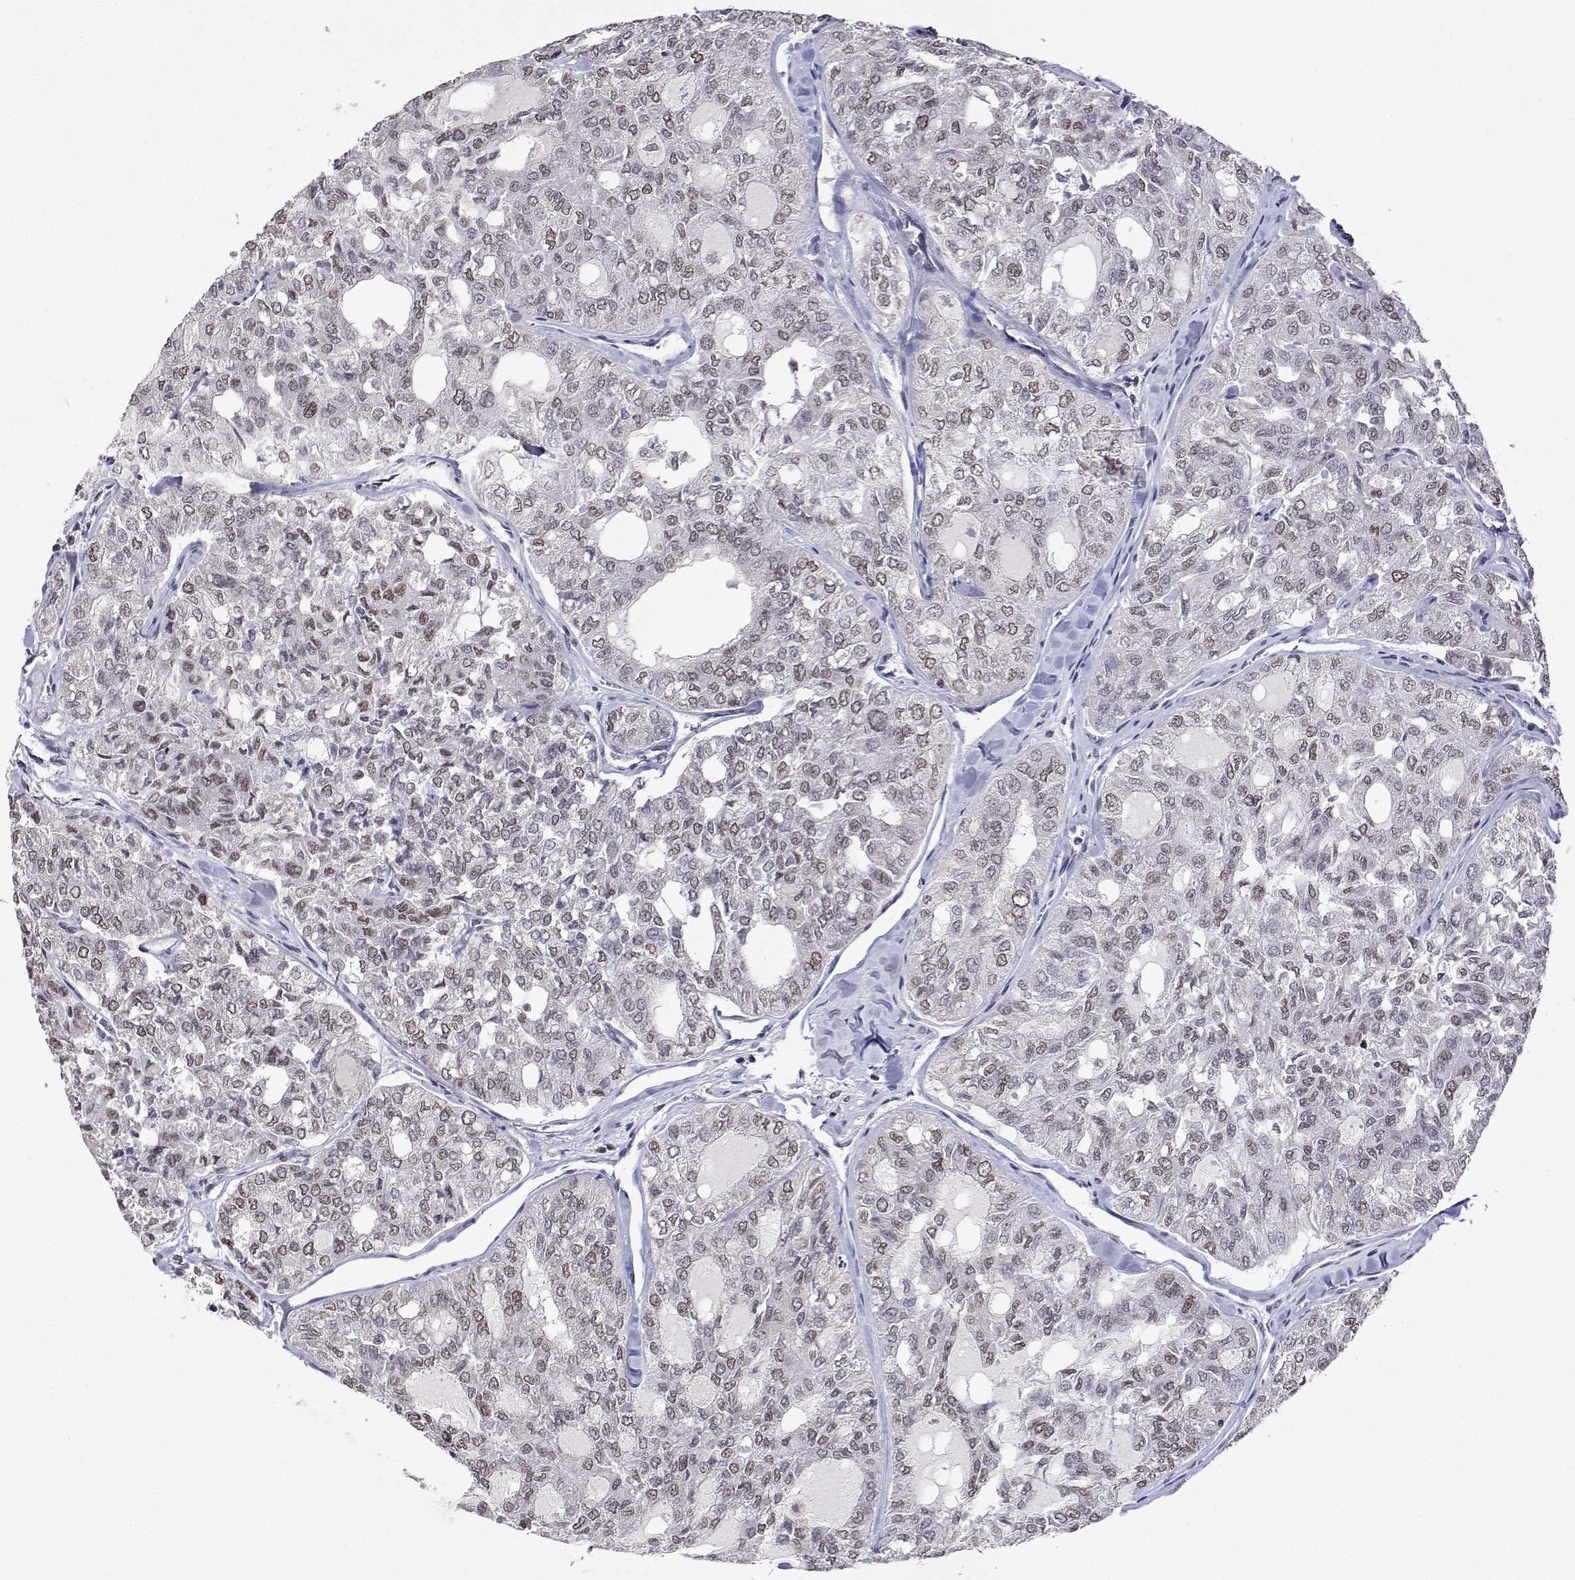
{"staining": {"intensity": "moderate", "quantity": ">75%", "location": "nuclear"}, "tissue": "thyroid cancer", "cell_type": "Tumor cells", "image_type": "cancer", "snomed": [{"axis": "morphology", "description": "Follicular adenoma carcinoma, NOS"}, {"axis": "topography", "description": "Thyroid gland"}], "caption": "Immunohistochemistry (DAB) staining of thyroid follicular adenoma carcinoma reveals moderate nuclear protein positivity in about >75% of tumor cells. The staining was performed using DAB, with brown indicating positive protein expression. Nuclei are stained blue with hematoxylin.", "gene": "XPC", "patient": {"sex": "male", "age": 75}}